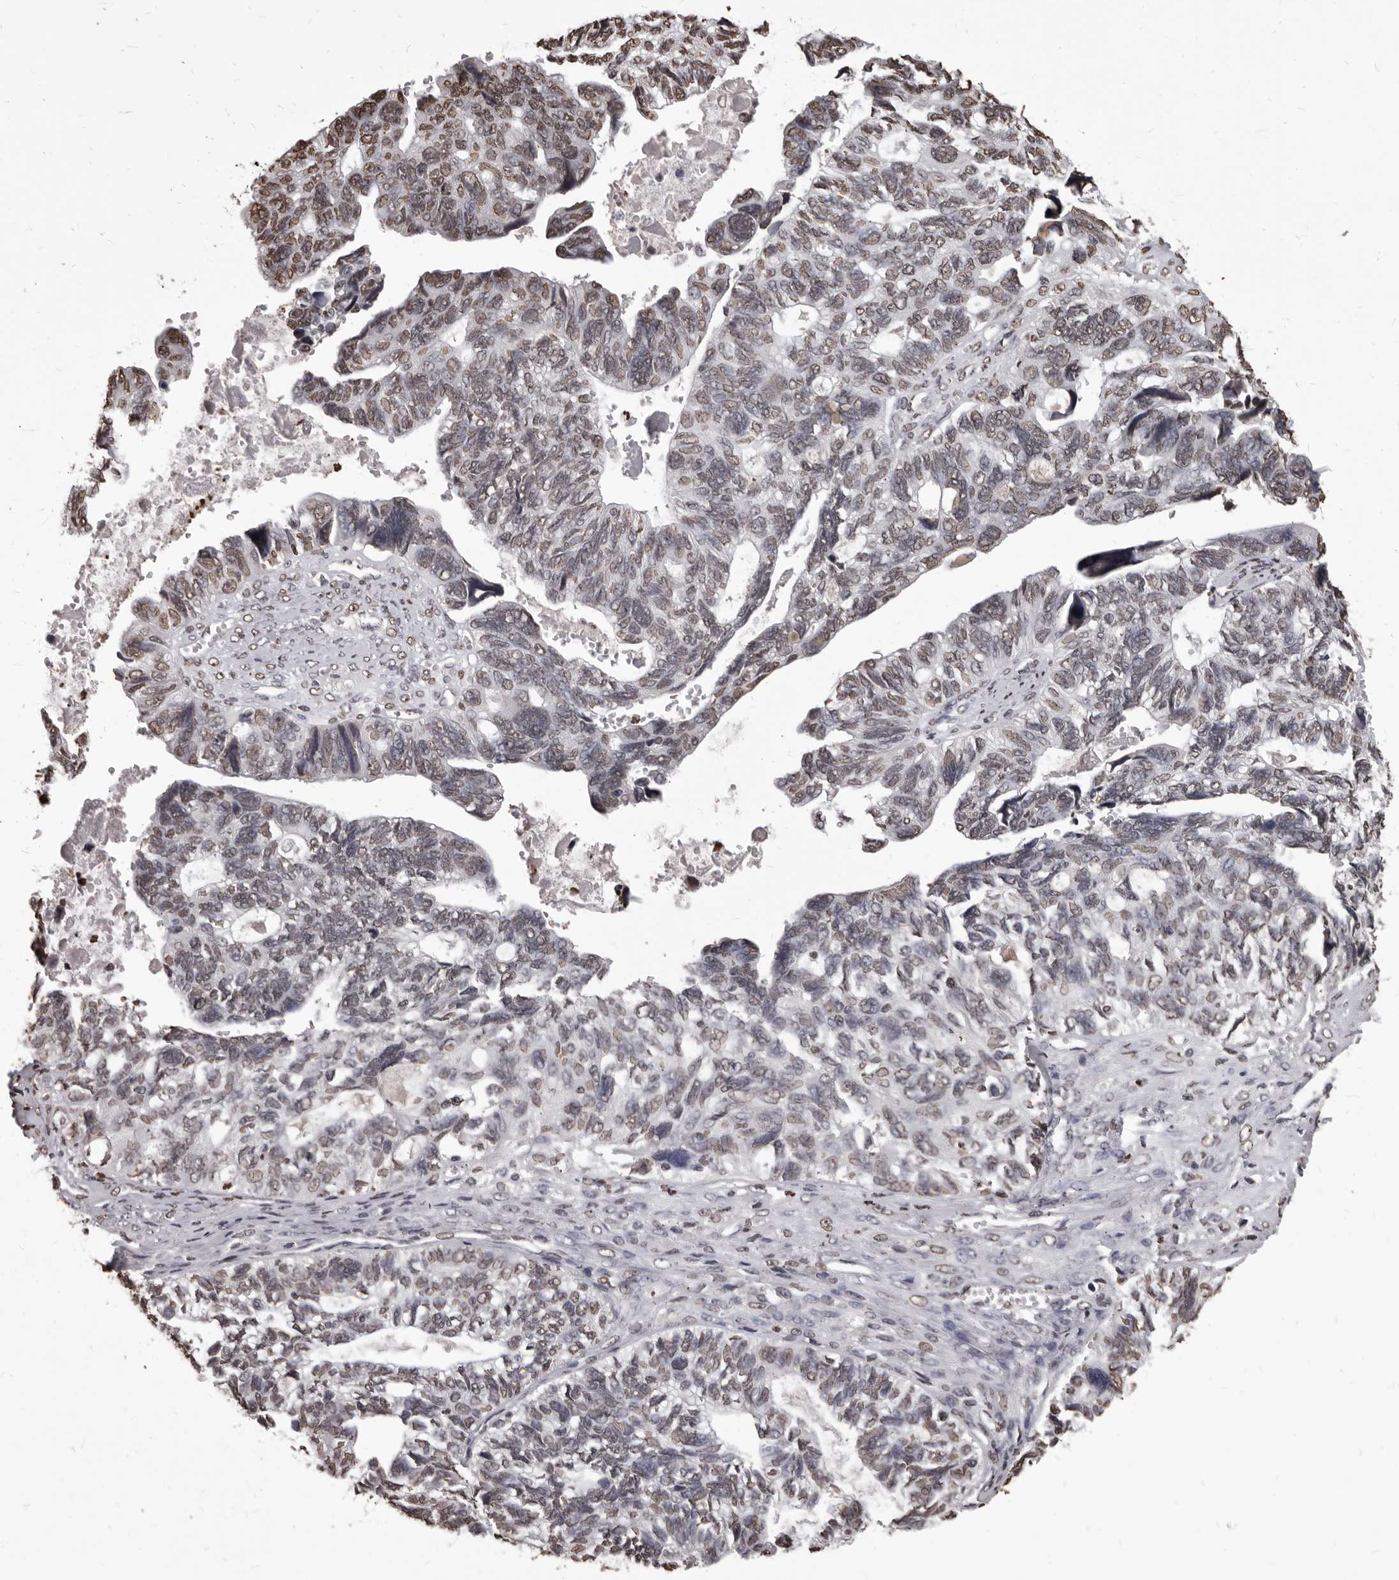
{"staining": {"intensity": "moderate", "quantity": ">75%", "location": "nuclear"}, "tissue": "ovarian cancer", "cell_type": "Tumor cells", "image_type": "cancer", "snomed": [{"axis": "morphology", "description": "Cystadenocarcinoma, serous, NOS"}, {"axis": "topography", "description": "Ovary"}], "caption": "Moderate nuclear protein expression is seen in about >75% of tumor cells in ovarian cancer (serous cystadenocarcinoma).", "gene": "AHR", "patient": {"sex": "female", "age": 79}}